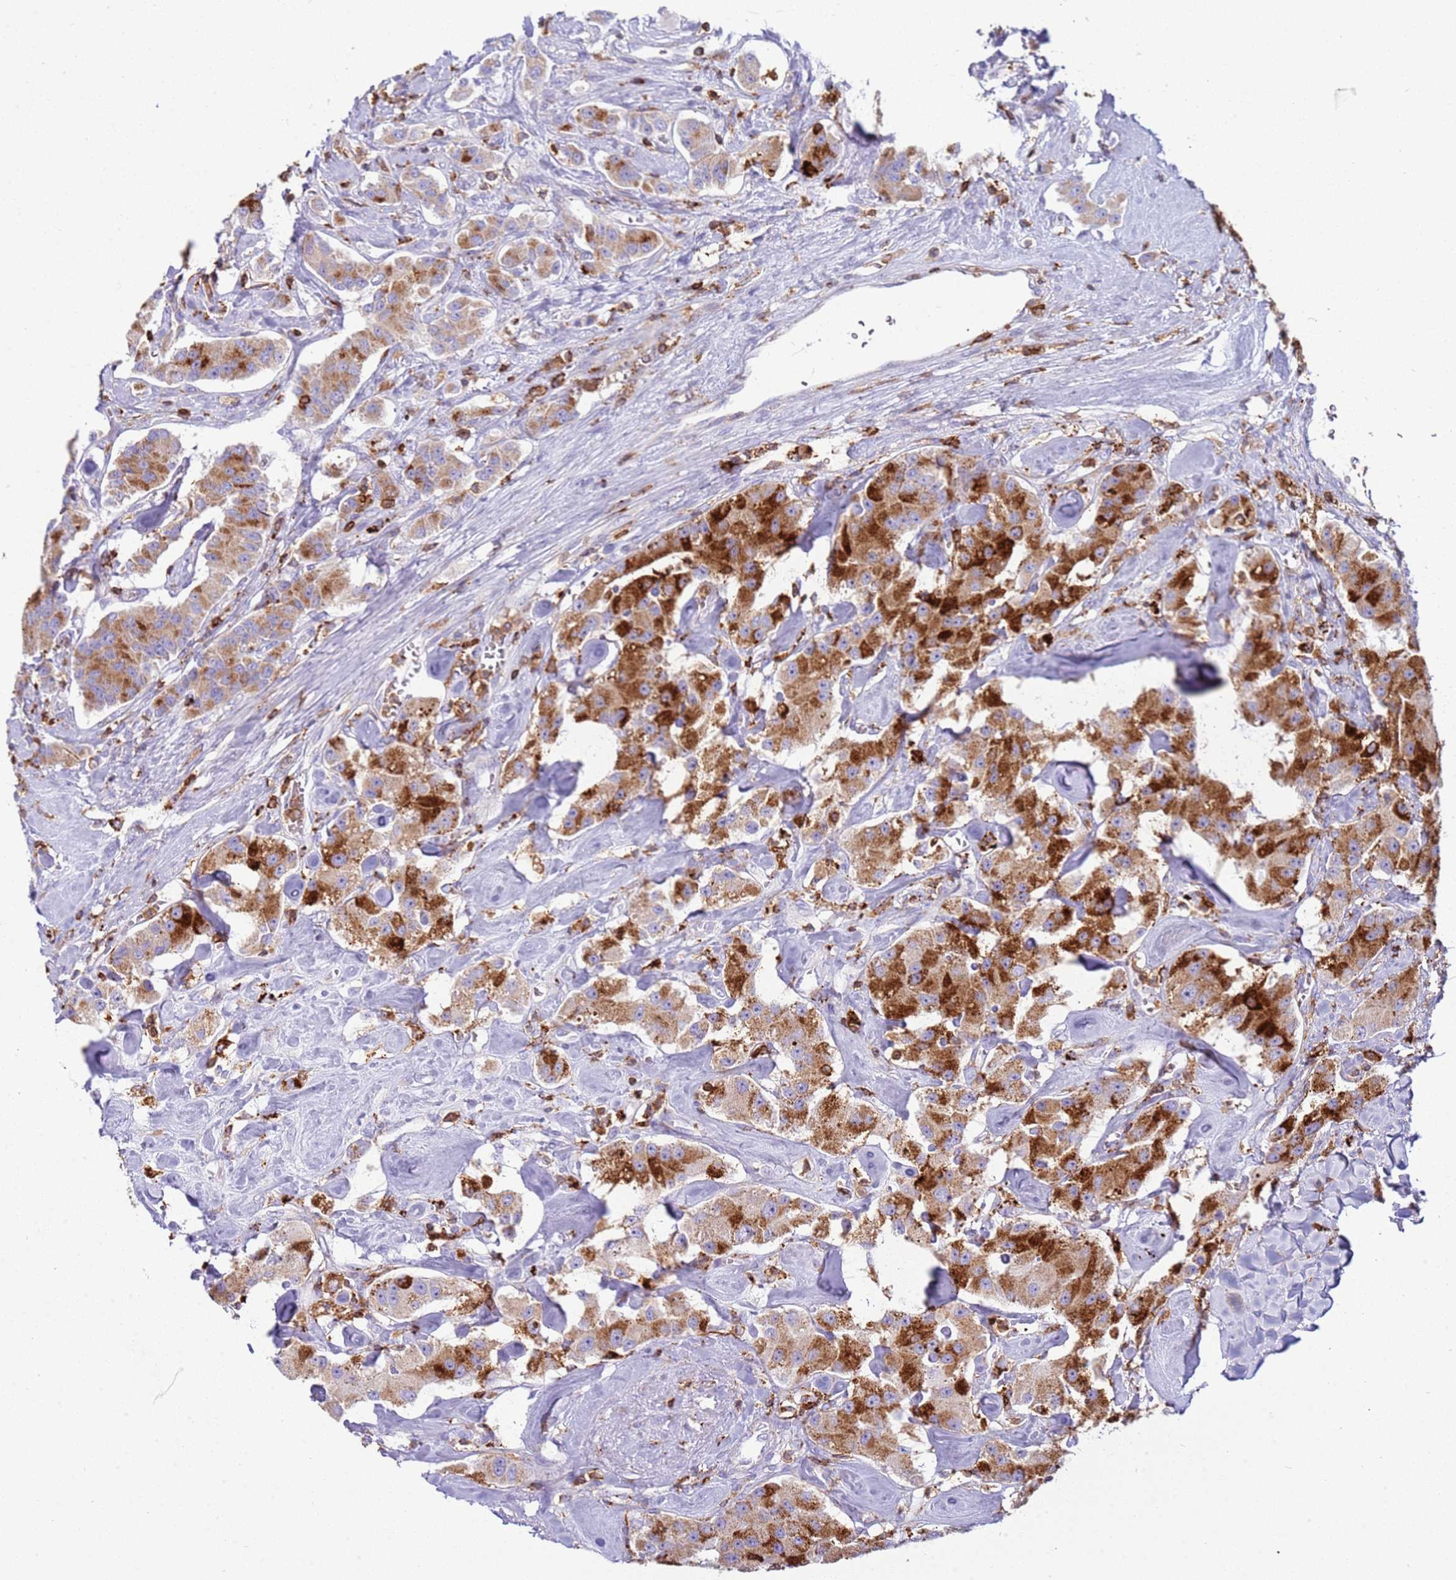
{"staining": {"intensity": "strong", "quantity": ">75%", "location": "cytoplasmic/membranous"}, "tissue": "carcinoid", "cell_type": "Tumor cells", "image_type": "cancer", "snomed": [{"axis": "morphology", "description": "Carcinoid, malignant, NOS"}, {"axis": "topography", "description": "Pancreas"}], "caption": "Immunohistochemistry (DAB (3,3'-diaminobenzidine)) staining of human carcinoid shows strong cytoplasmic/membranous protein positivity in approximately >75% of tumor cells.", "gene": "TTPAL", "patient": {"sex": "male", "age": 41}}